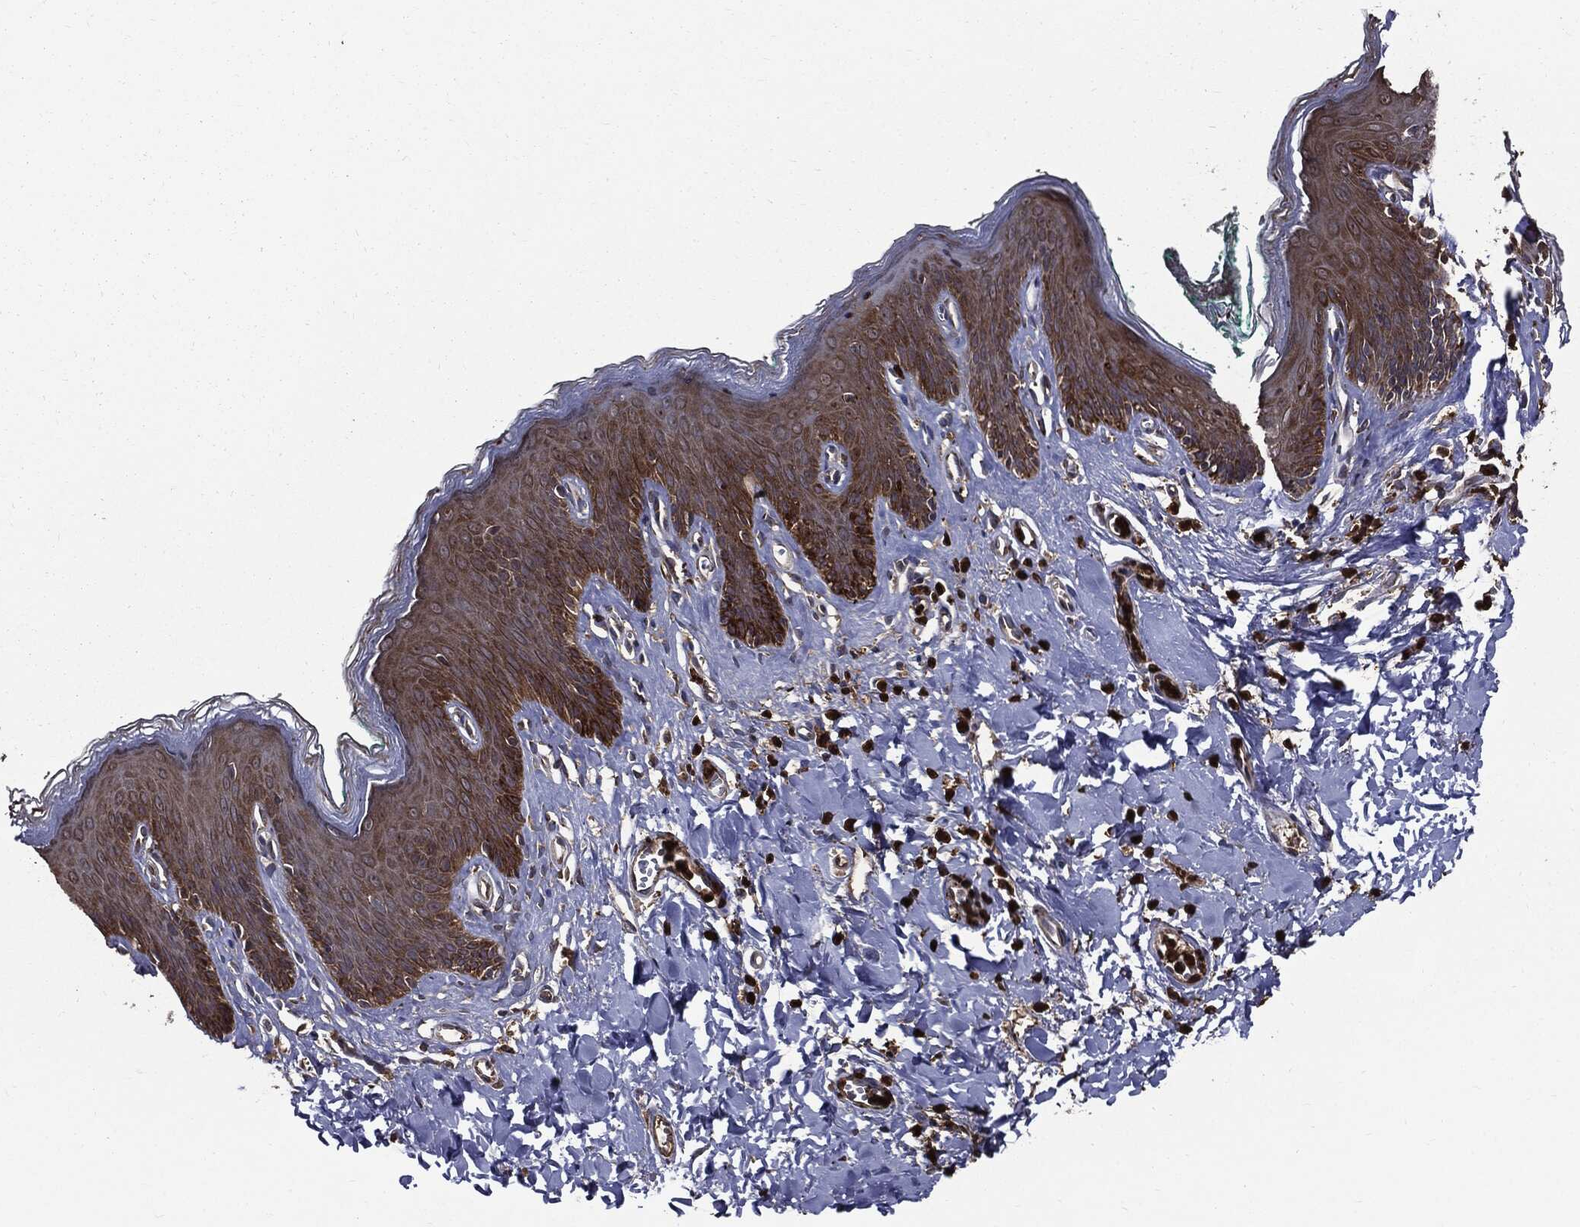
{"staining": {"intensity": "strong", "quantity": "25%-75%", "location": "cytoplasmic/membranous"}, "tissue": "skin", "cell_type": "Epidermal cells", "image_type": "normal", "snomed": [{"axis": "morphology", "description": "Normal tissue, NOS"}, {"axis": "topography", "description": "Vulva"}], "caption": "Strong cytoplasmic/membranous protein positivity is present in approximately 25%-75% of epidermal cells in skin. The protein is shown in brown color, while the nuclei are stained blue.", "gene": "PDCD6IP", "patient": {"sex": "female", "age": 66}}